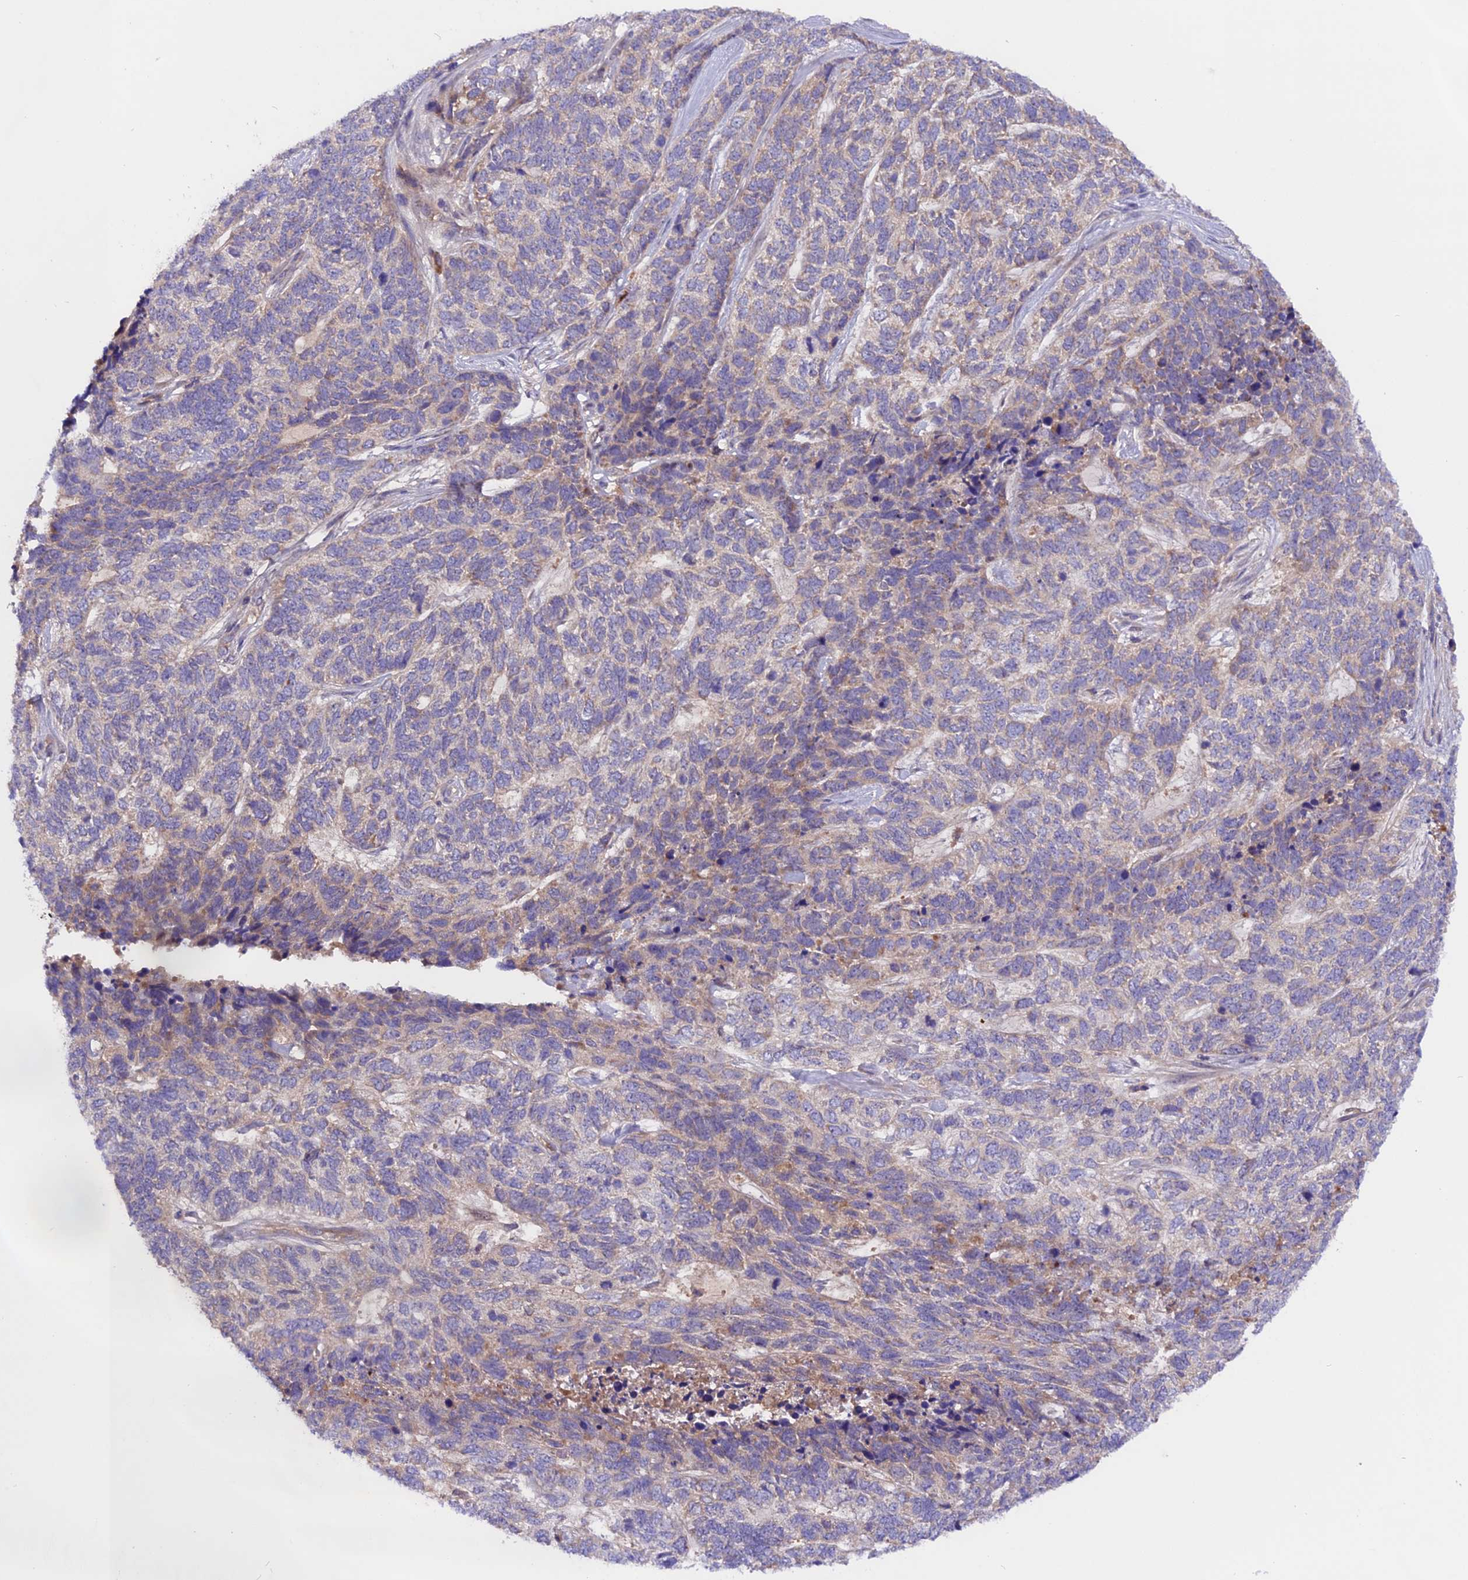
{"staining": {"intensity": "weak", "quantity": "<25%", "location": "cytoplasmic/membranous"}, "tissue": "skin cancer", "cell_type": "Tumor cells", "image_type": "cancer", "snomed": [{"axis": "morphology", "description": "Basal cell carcinoma"}, {"axis": "topography", "description": "Skin"}], "caption": "This is an IHC histopathology image of human skin cancer (basal cell carcinoma). There is no staining in tumor cells.", "gene": "MARK4", "patient": {"sex": "female", "age": 65}}